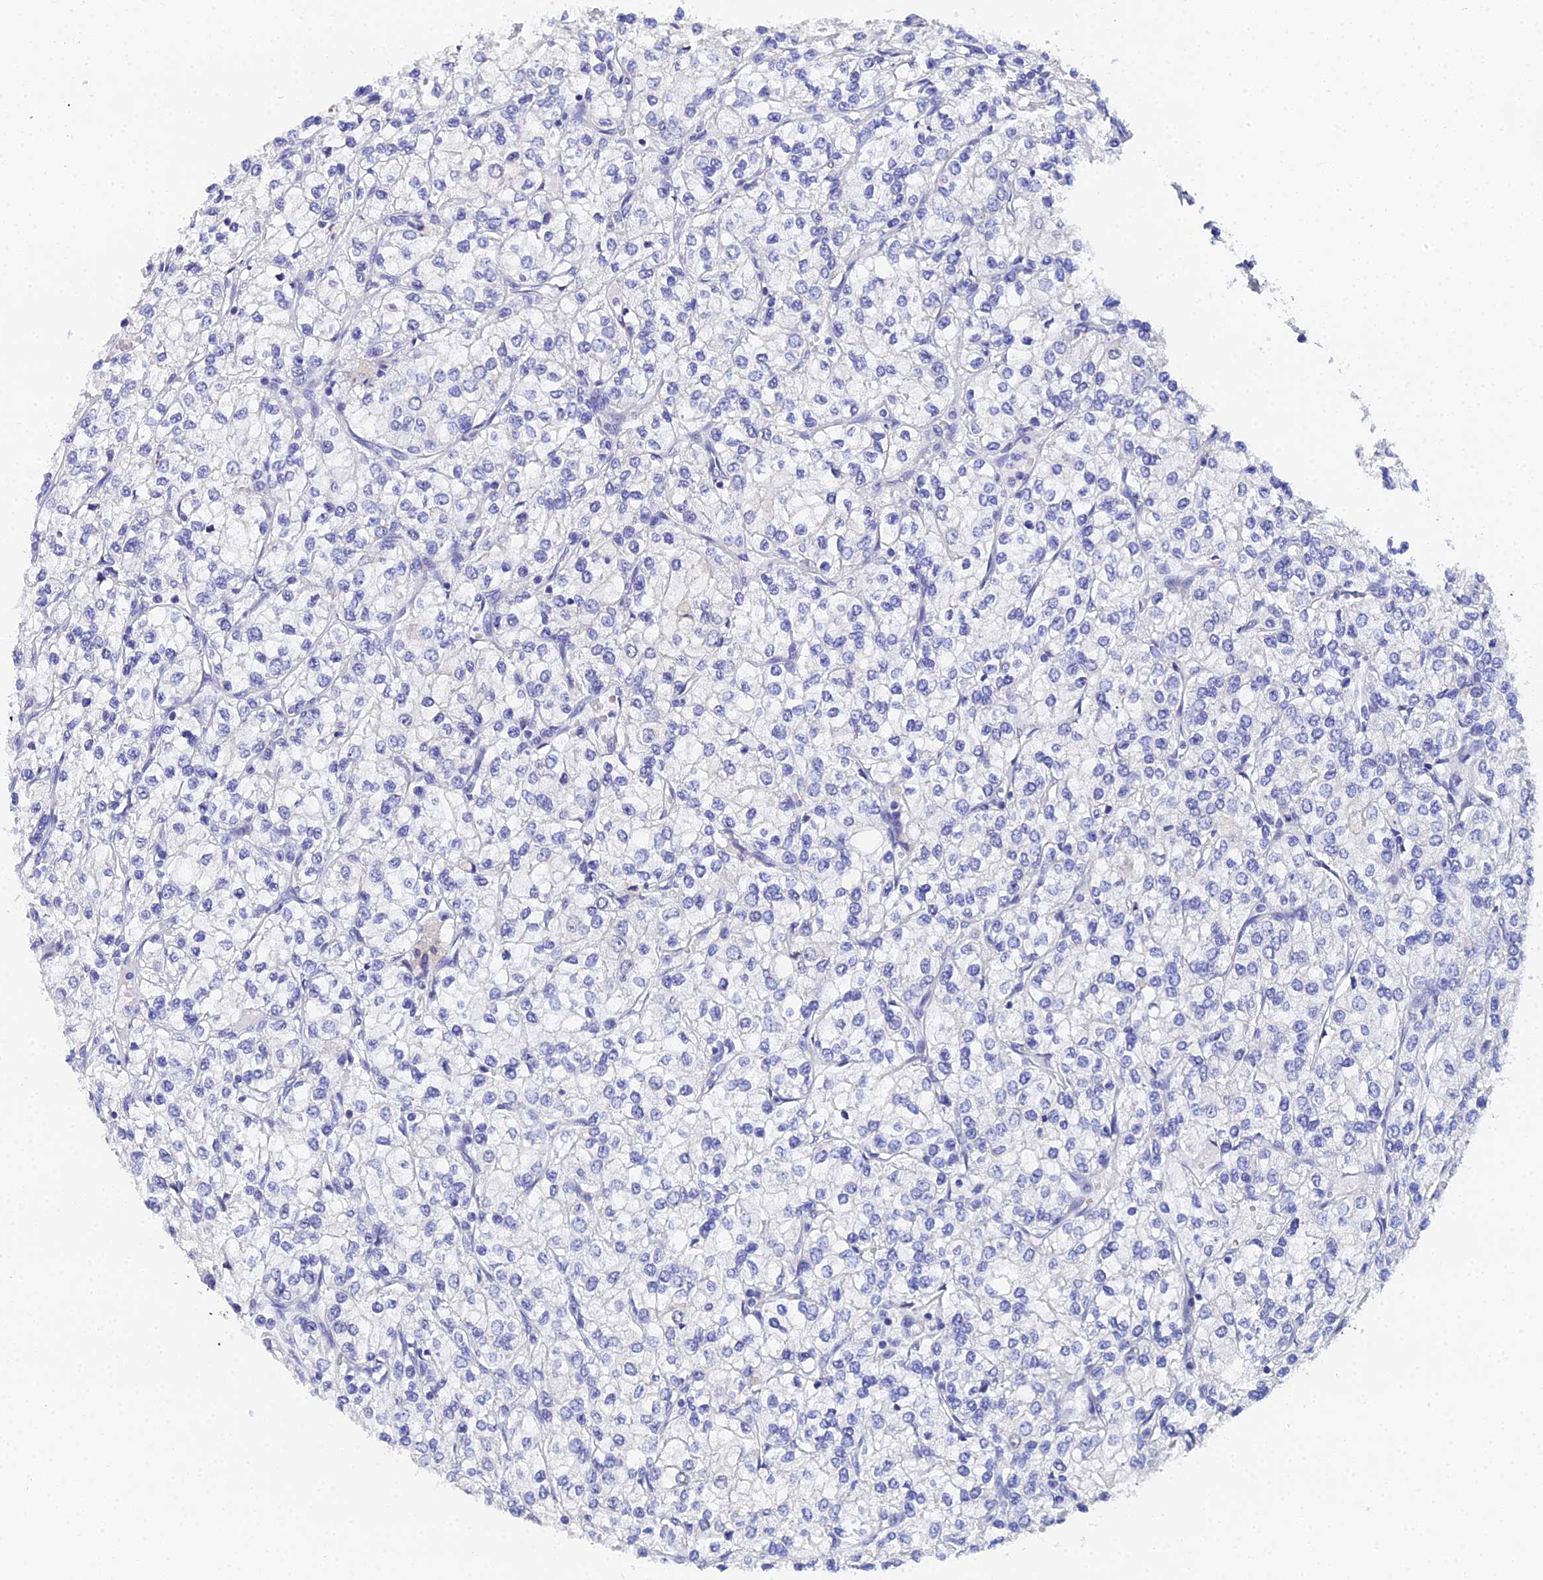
{"staining": {"intensity": "negative", "quantity": "none", "location": "none"}, "tissue": "renal cancer", "cell_type": "Tumor cells", "image_type": "cancer", "snomed": [{"axis": "morphology", "description": "Adenocarcinoma, NOS"}, {"axis": "topography", "description": "Kidney"}], "caption": "Human renal adenocarcinoma stained for a protein using immunohistochemistry (IHC) exhibits no positivity in tumor cells.", "gene": "OCM", "patient": {"sex": "male", "age": 80}}